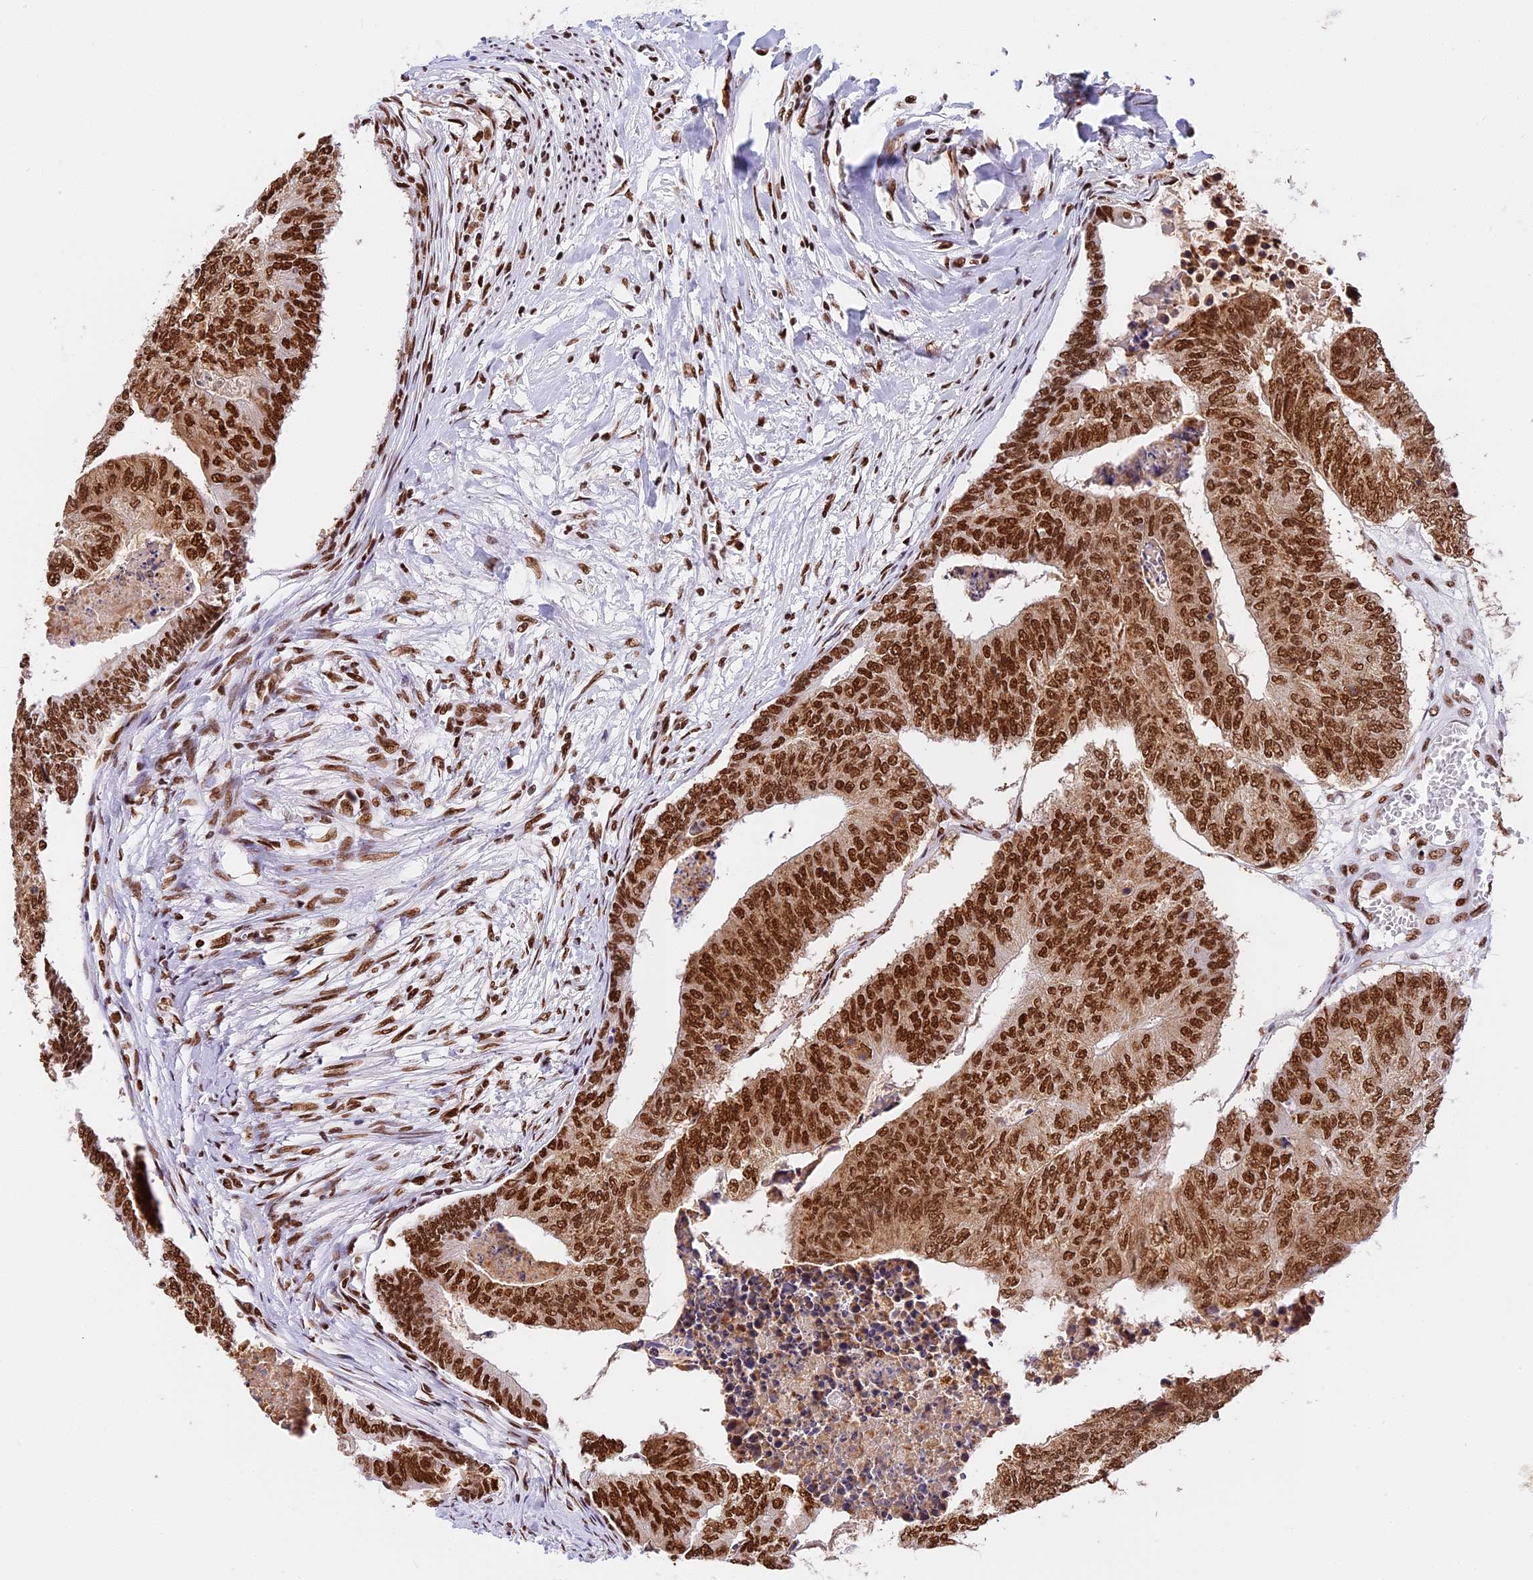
{"staining": {"intensity": "strong", "quantity": ">75%", "location": "nuclear"}, "tissue": "colorectal cancer", "cell_type": "Tumor cells", "image_type": "cancer", "snomed": [{"axis": "morphology", "description": "Adenocarcinoma, NOS"}, {"axis": "topography", "description": "Colon"}], "caption": "Strong nuclear positivity for a protein is present in approximately >75% of tumor cells of colorectal cancer (adenocarcinoma) using immunohistochemistry (IHC).", "gene": "SBNO1", "patient": {"sex": "female", "age": 67}}